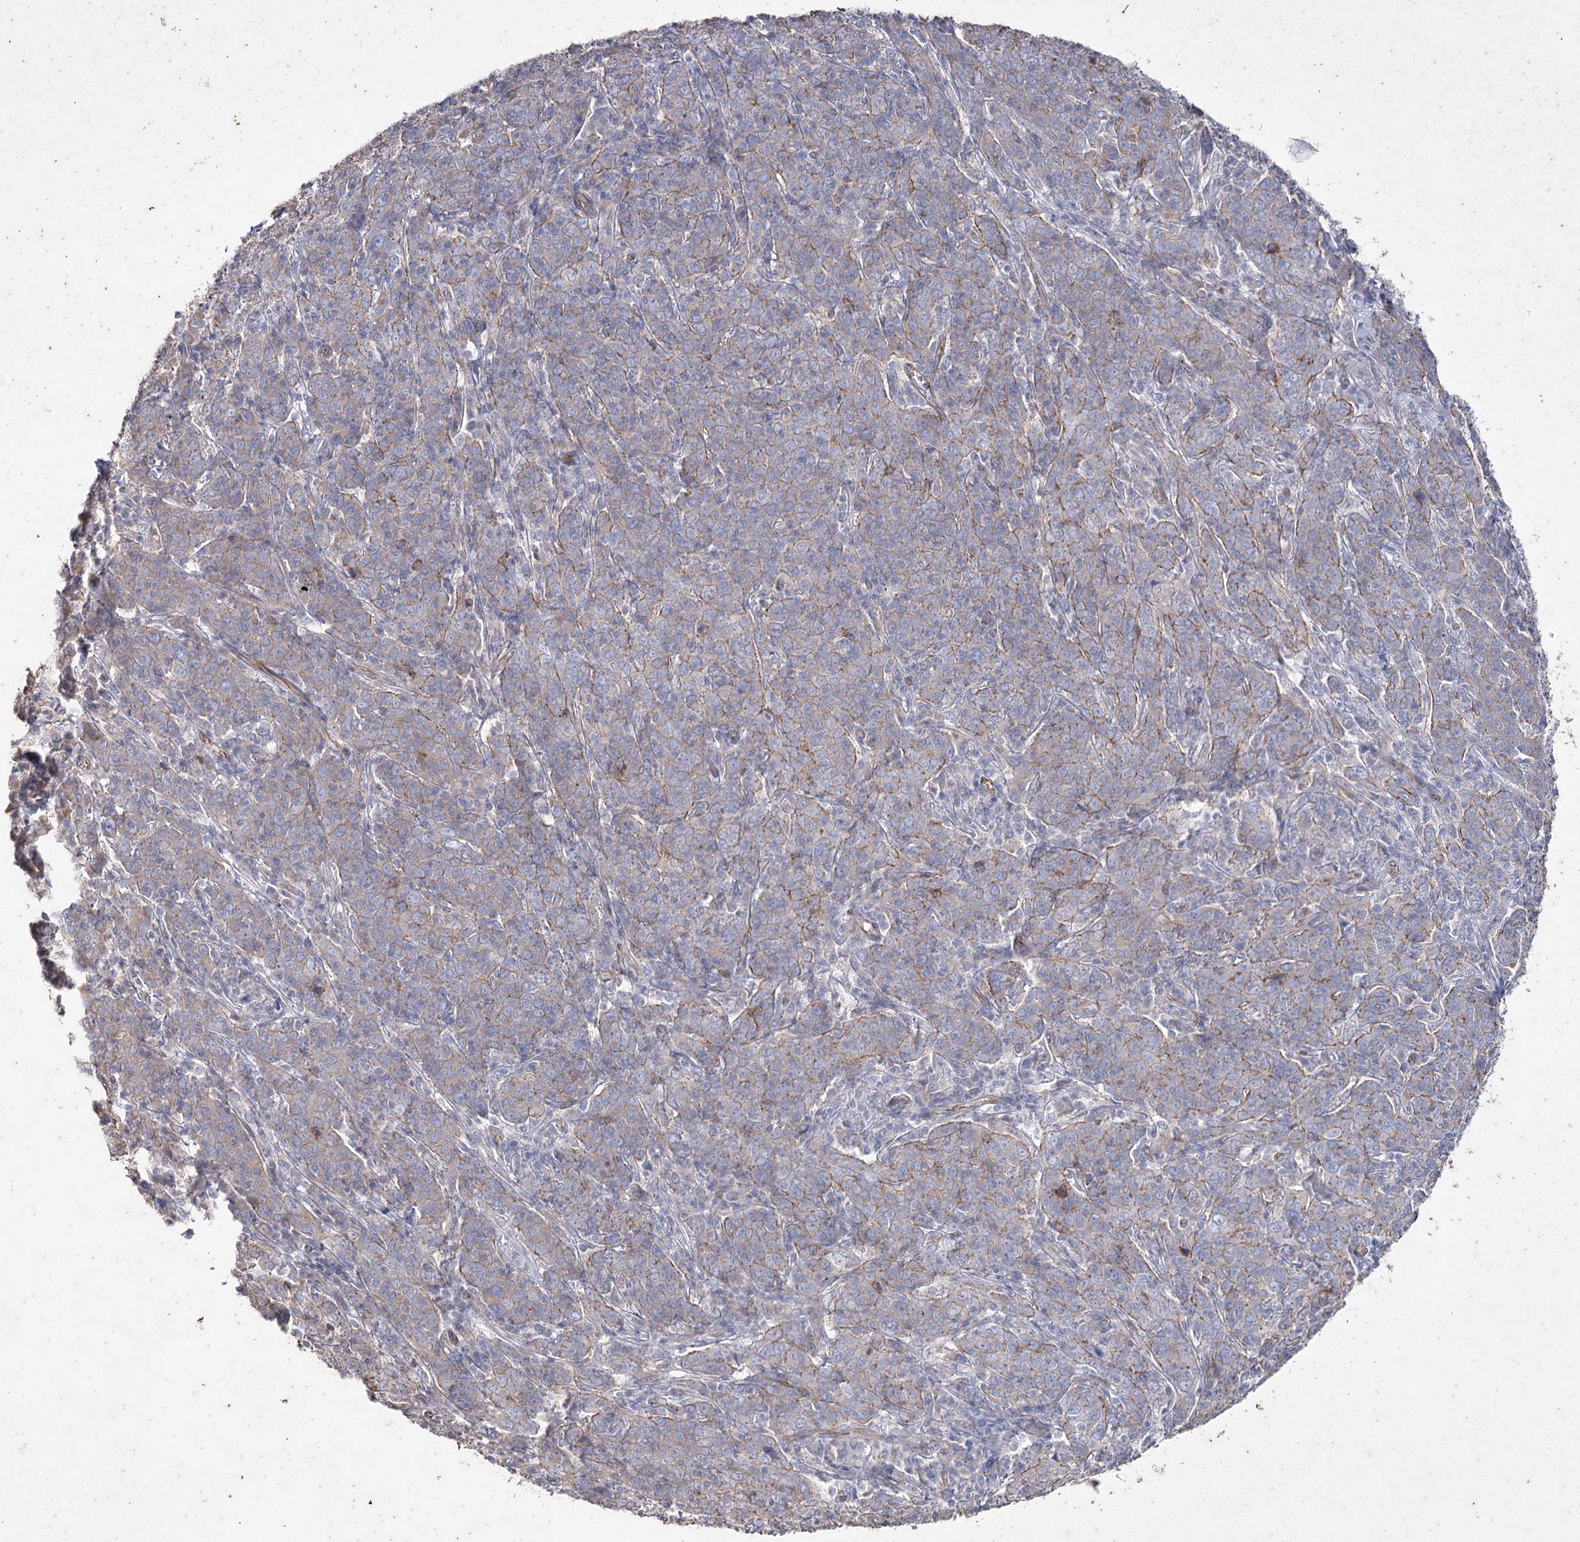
{"staining": {"intensity": "weak", "quantity": "25%-75%", "location": "cytoplasmic/membranous"}, "tissue": "cervical cancer", "cell_type": "Tumor cells", "image_type": "cancer", "snomed": [{"axis": "morphology", "description": "Squamous cell carcinoma, NOS"}, {"axis": "topography", "description": "Cervix"}], "caption": "DAB immunohistochemical staining of cervical cancer (squamous cell carcinoma) exhibits weak cytoplasmic/membranous protein expression in about 25%-75% of tumor cells.", "gene": "LDLRAD3", "patient": {"sex": "female", "age": 67}}